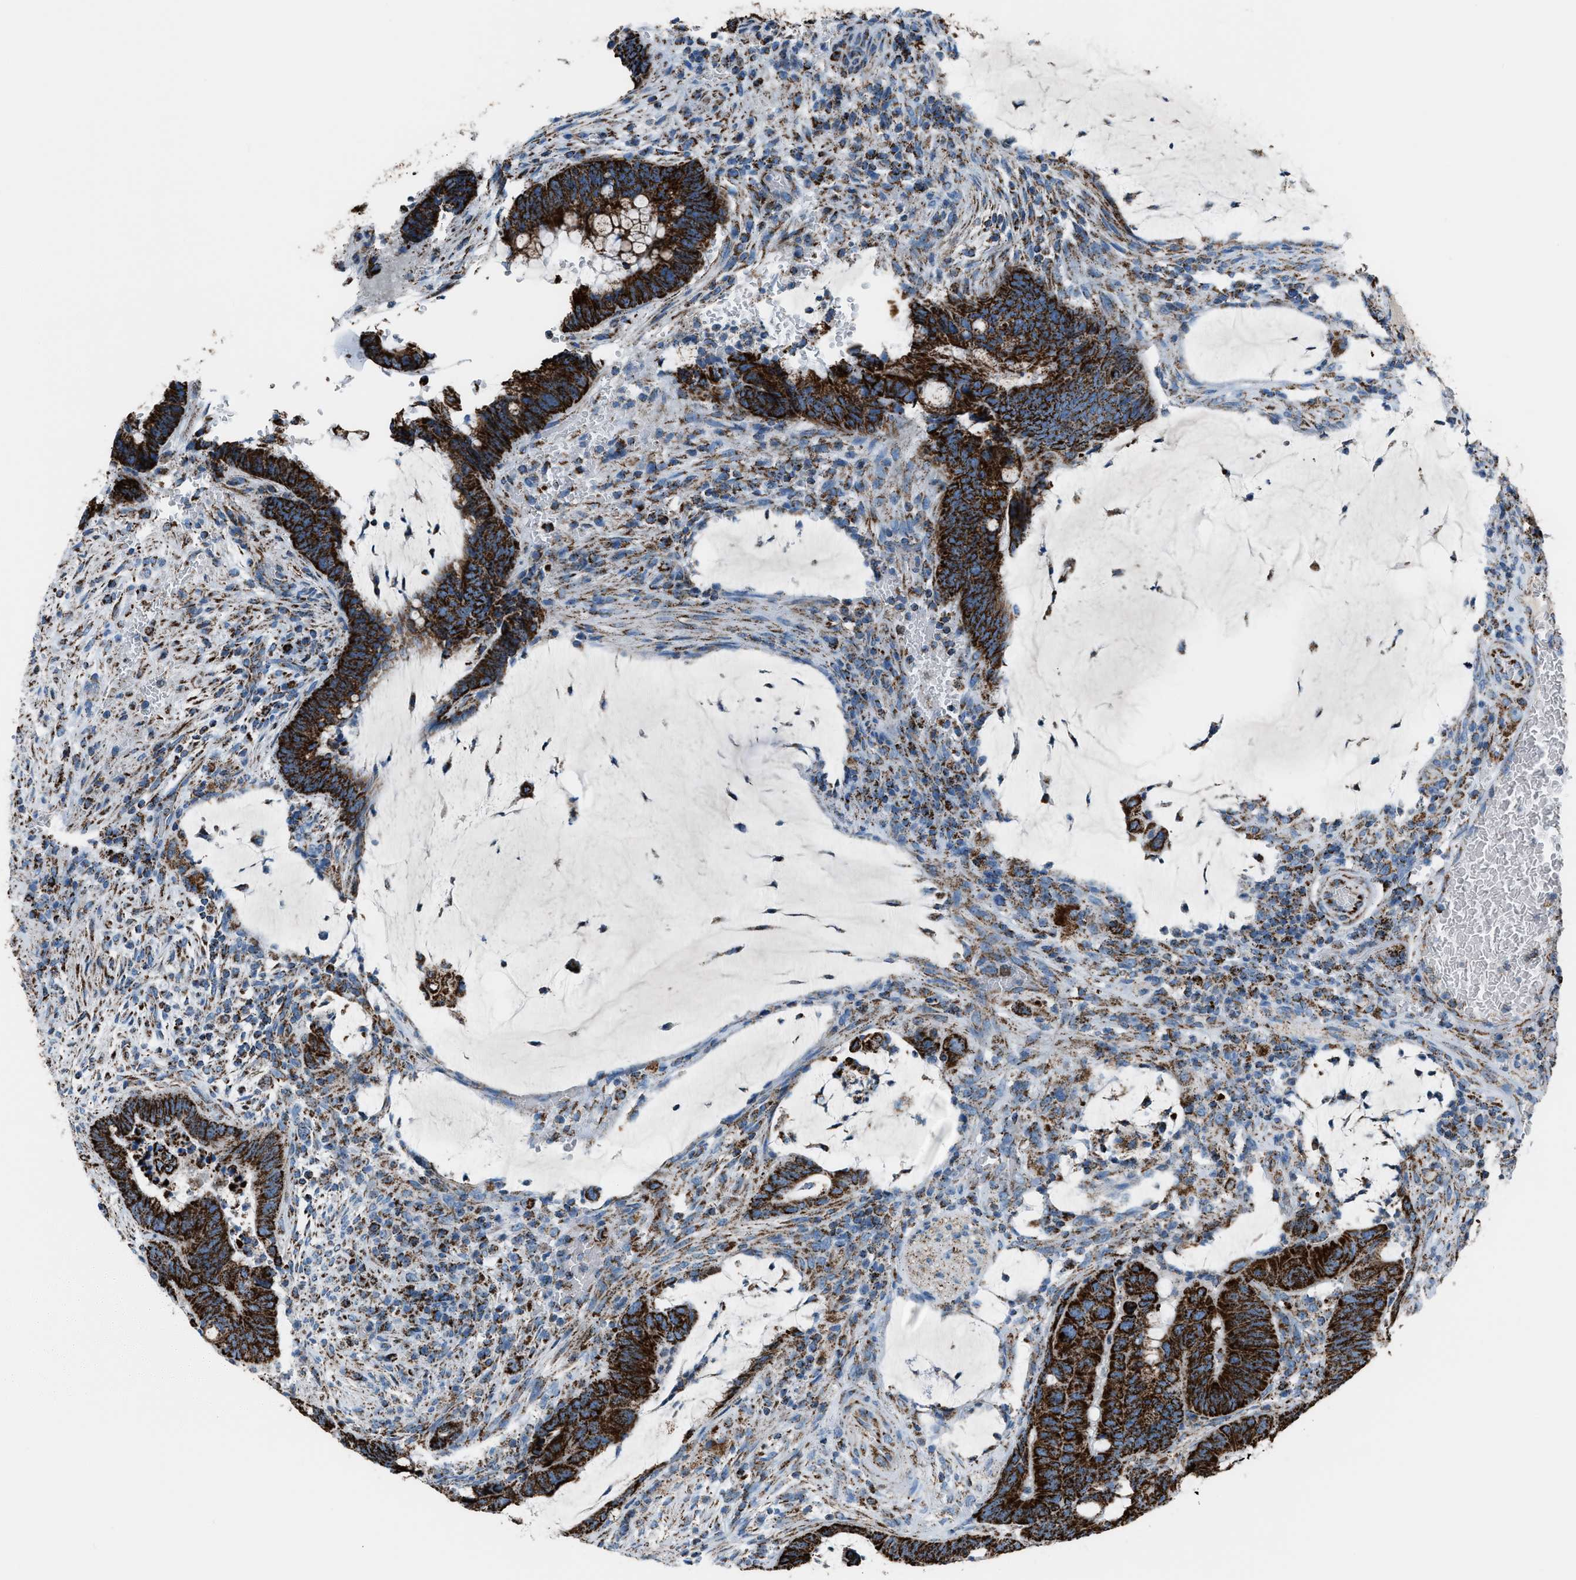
{"staining": {"intensity": "strong", "quantity": ">75%", "location": "cytoplasmic/membranous"}, "tissue": "colorectal cancer", "cell_type": "Tumor cells", "image_type": "cancer", "snomed": [{"axis": "morphology", "description": "Normal tissue, NOS"}, {"axis": "morphology", "description": "Adenocarcinoma, NOS"}, {"axis": "topography", "description": "Rectum"}, {"axis": "topography", "description": "Peripheral nerve tissue"}], "caption": "Human adenocarcinoma (colorectal) stained for a protein (brown) exhibits strong cytoplasmic/membranous positive expression in approximately >75% of tumor cells.", "gene": "MDH2", "patient": {"sex": "male", "age": 92}}